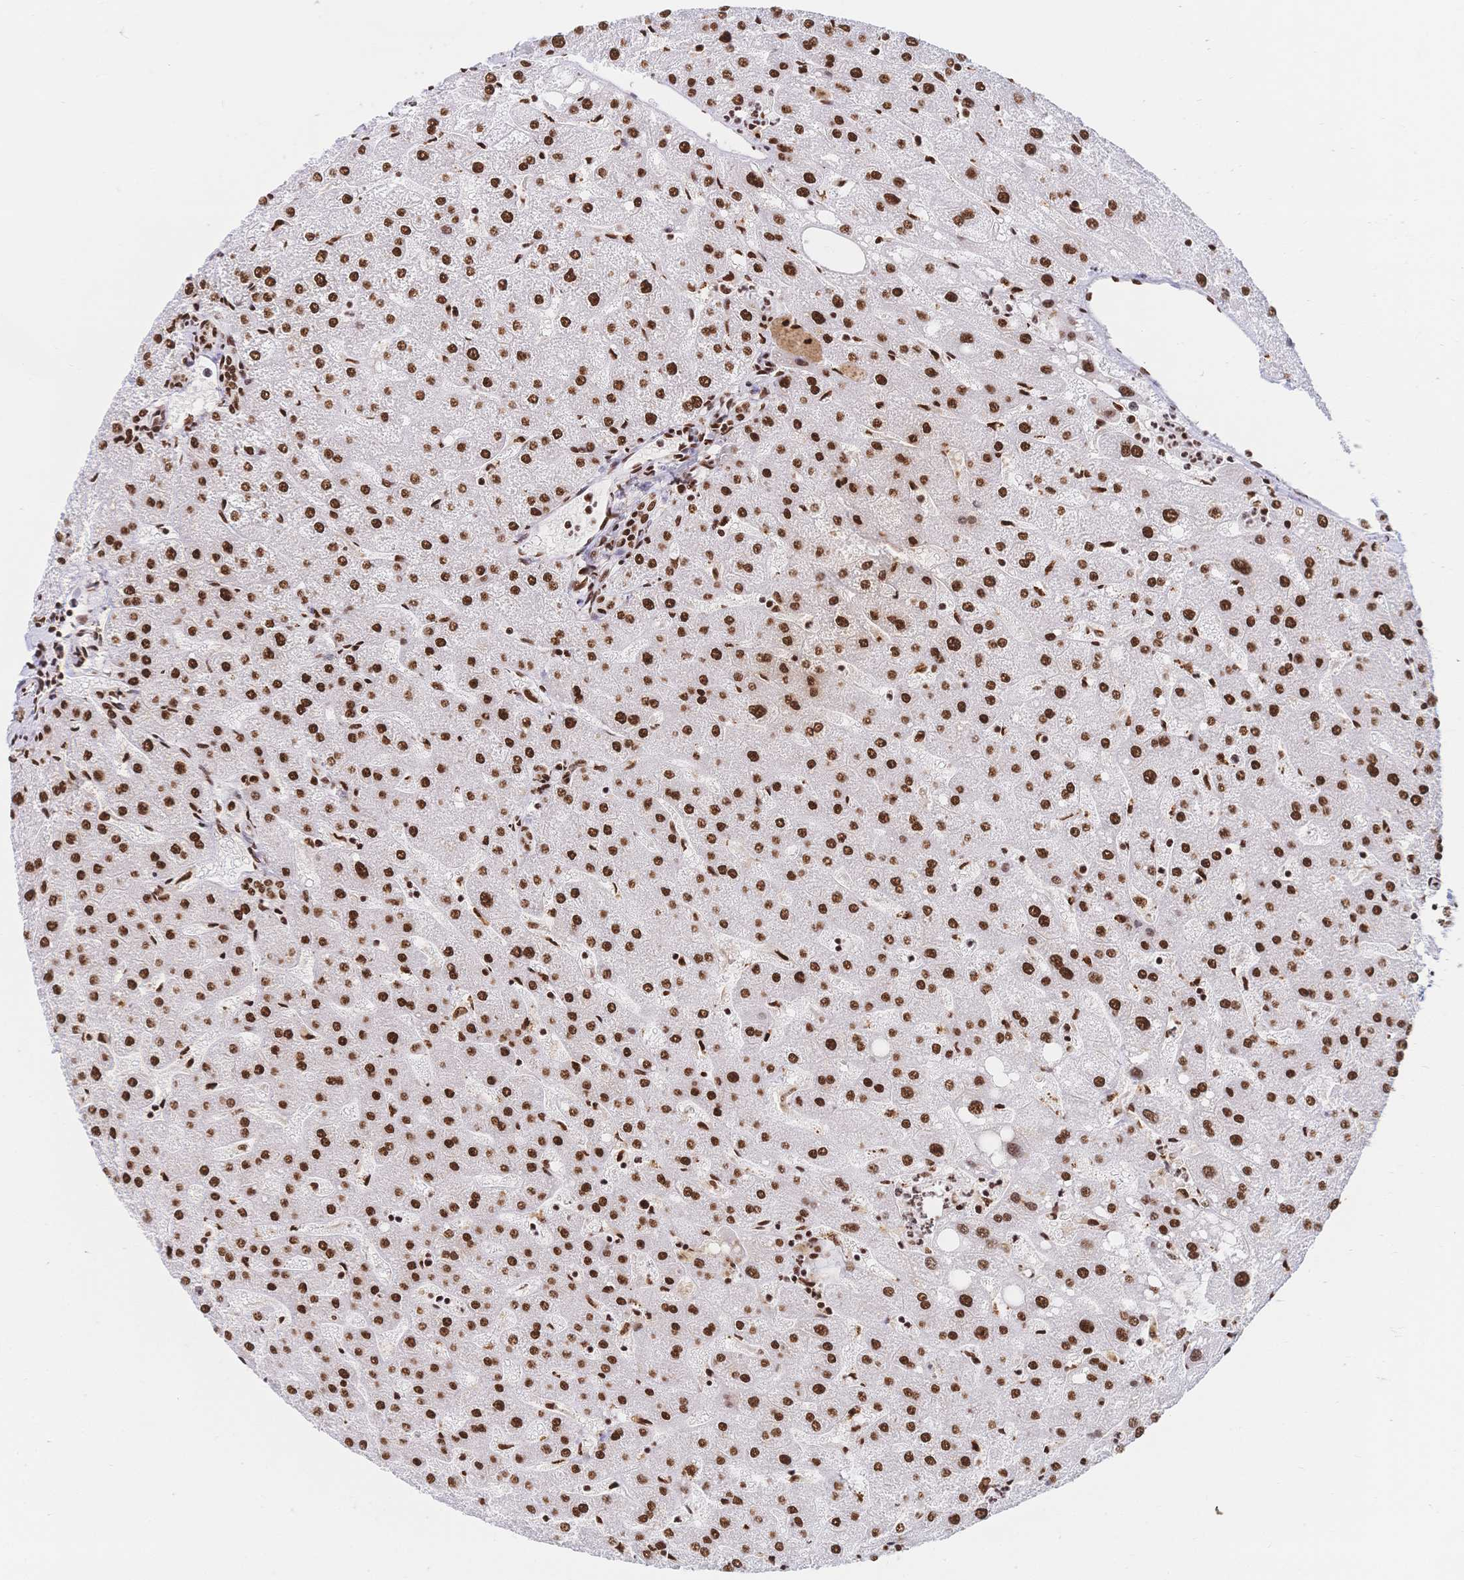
{"staining": {"intensity": "strong", "quantity": ">75%", "location": "nuclear"}, "tissue": "liver", "cell_type": "Cholangiocytes", "image_type": "normal", "snomed": [{"axis": "morphology", "description": "Normal tissue, NOS"}, {"axis": "topography", "description": "Liver"}], "caption": "Immunohistochemistry (IHC) of benign human liver demonstrates high levels of strong nuclear staining in about >75% of cholangiocytes.", "gene": "SRSF1", "patient": {"sex": "male", "age": 67}}